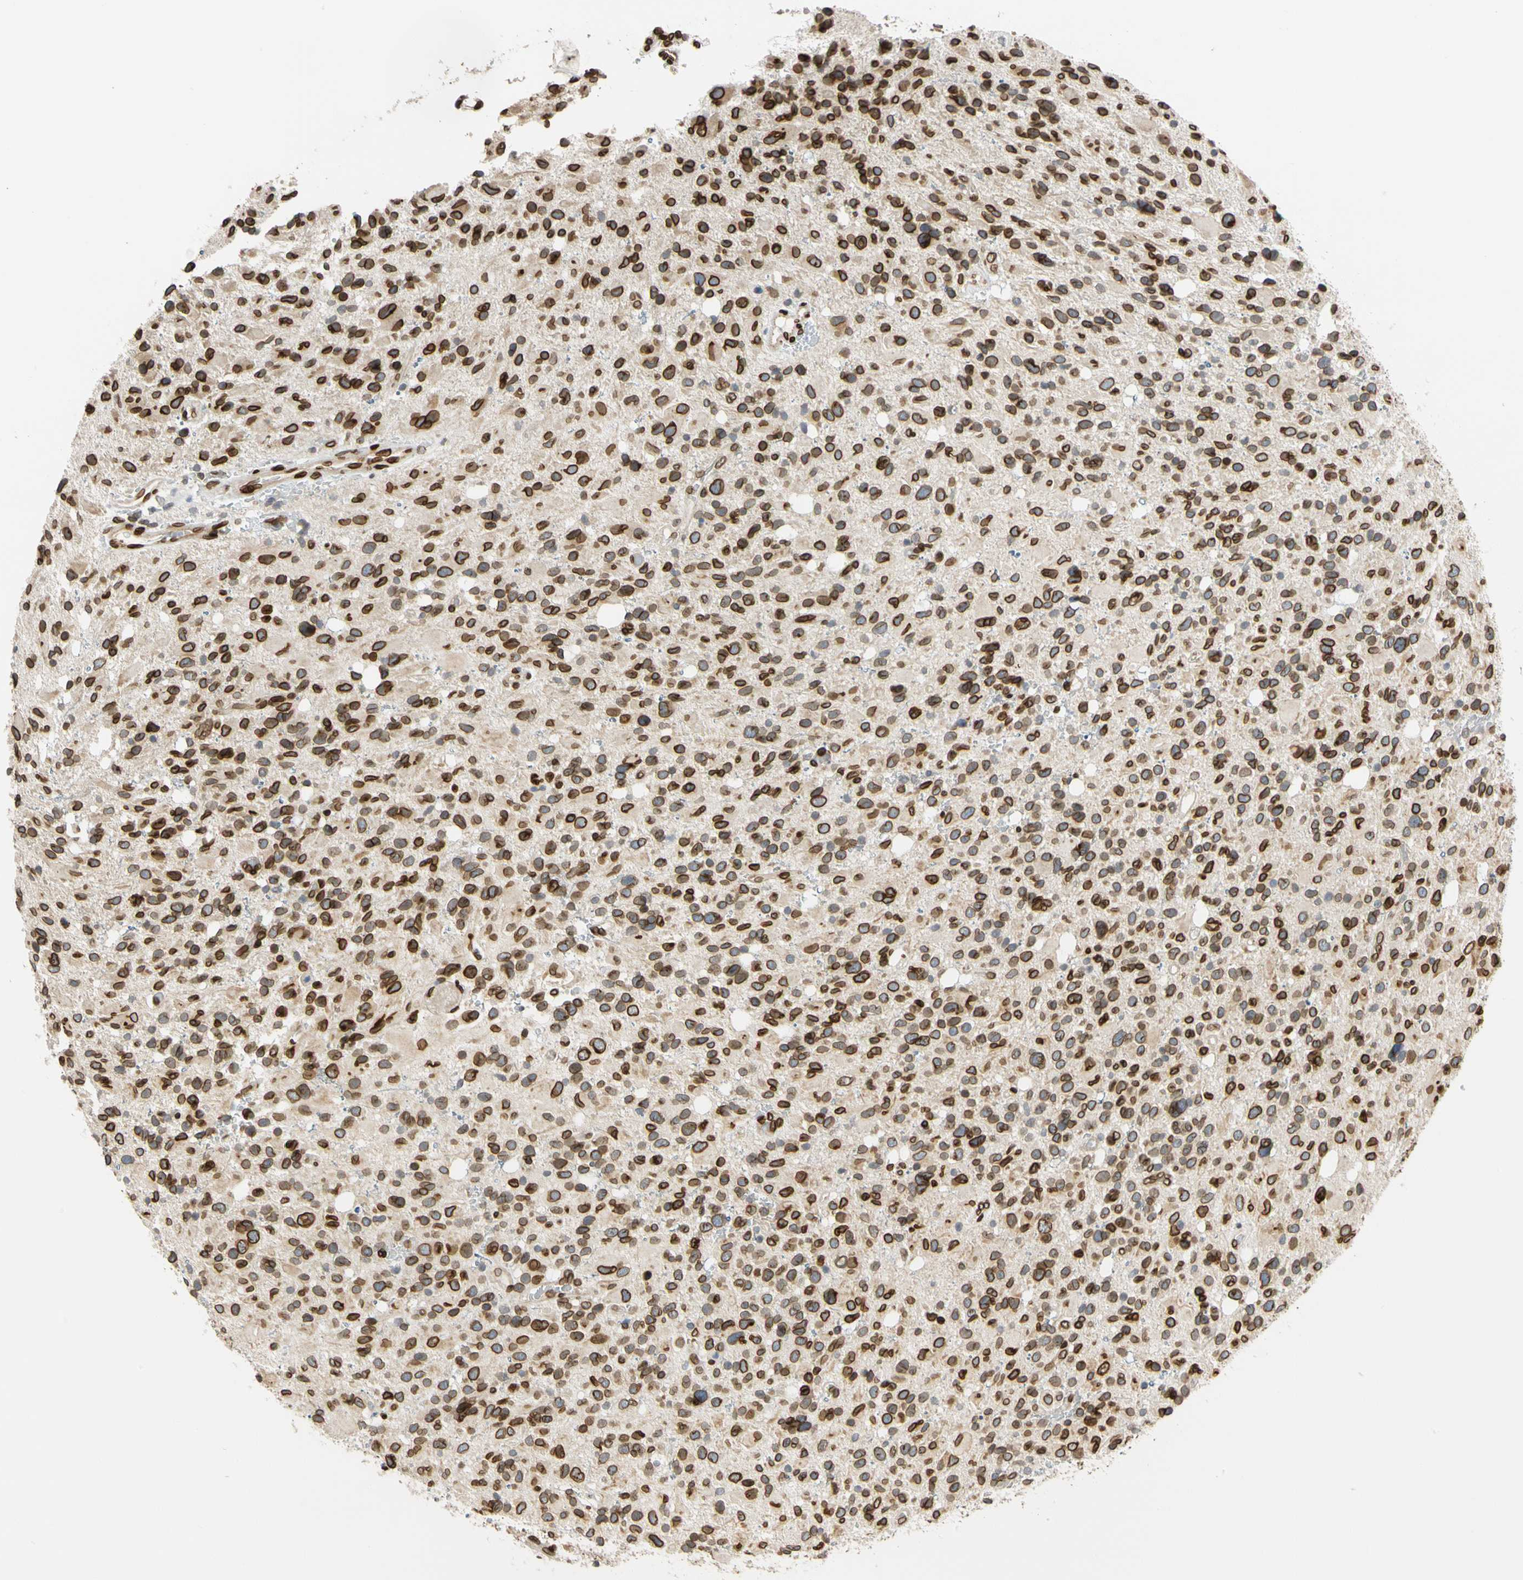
{"staining": {"intensity": "strong", "quantity": ">75%", "location": "cytoplasmic/membranous,nuclear"}, "tissue": "glioma", "cell_type": "Tumor cells", "image_type": "cancer", "snomed": [{"axis": "morphology", "description": "Glioma, malignant, High grade"}, {"axis": "topography", "description": "Brain"}], "caption": "Immunohistochemical staining of malignant glioma (high-grade) demonstrates high levels of strong cytoplasmic/membranous and nuclear staining in approximately >75% of tumor cells. The protein is stained brown, and the nuclei are stained in blue (DAB (3,3'-diaminobenzidine) IHC with brightfield microscopy, high magnification).", "gene": "SUN1", "patient": {"sex": "male", "age": 48}}